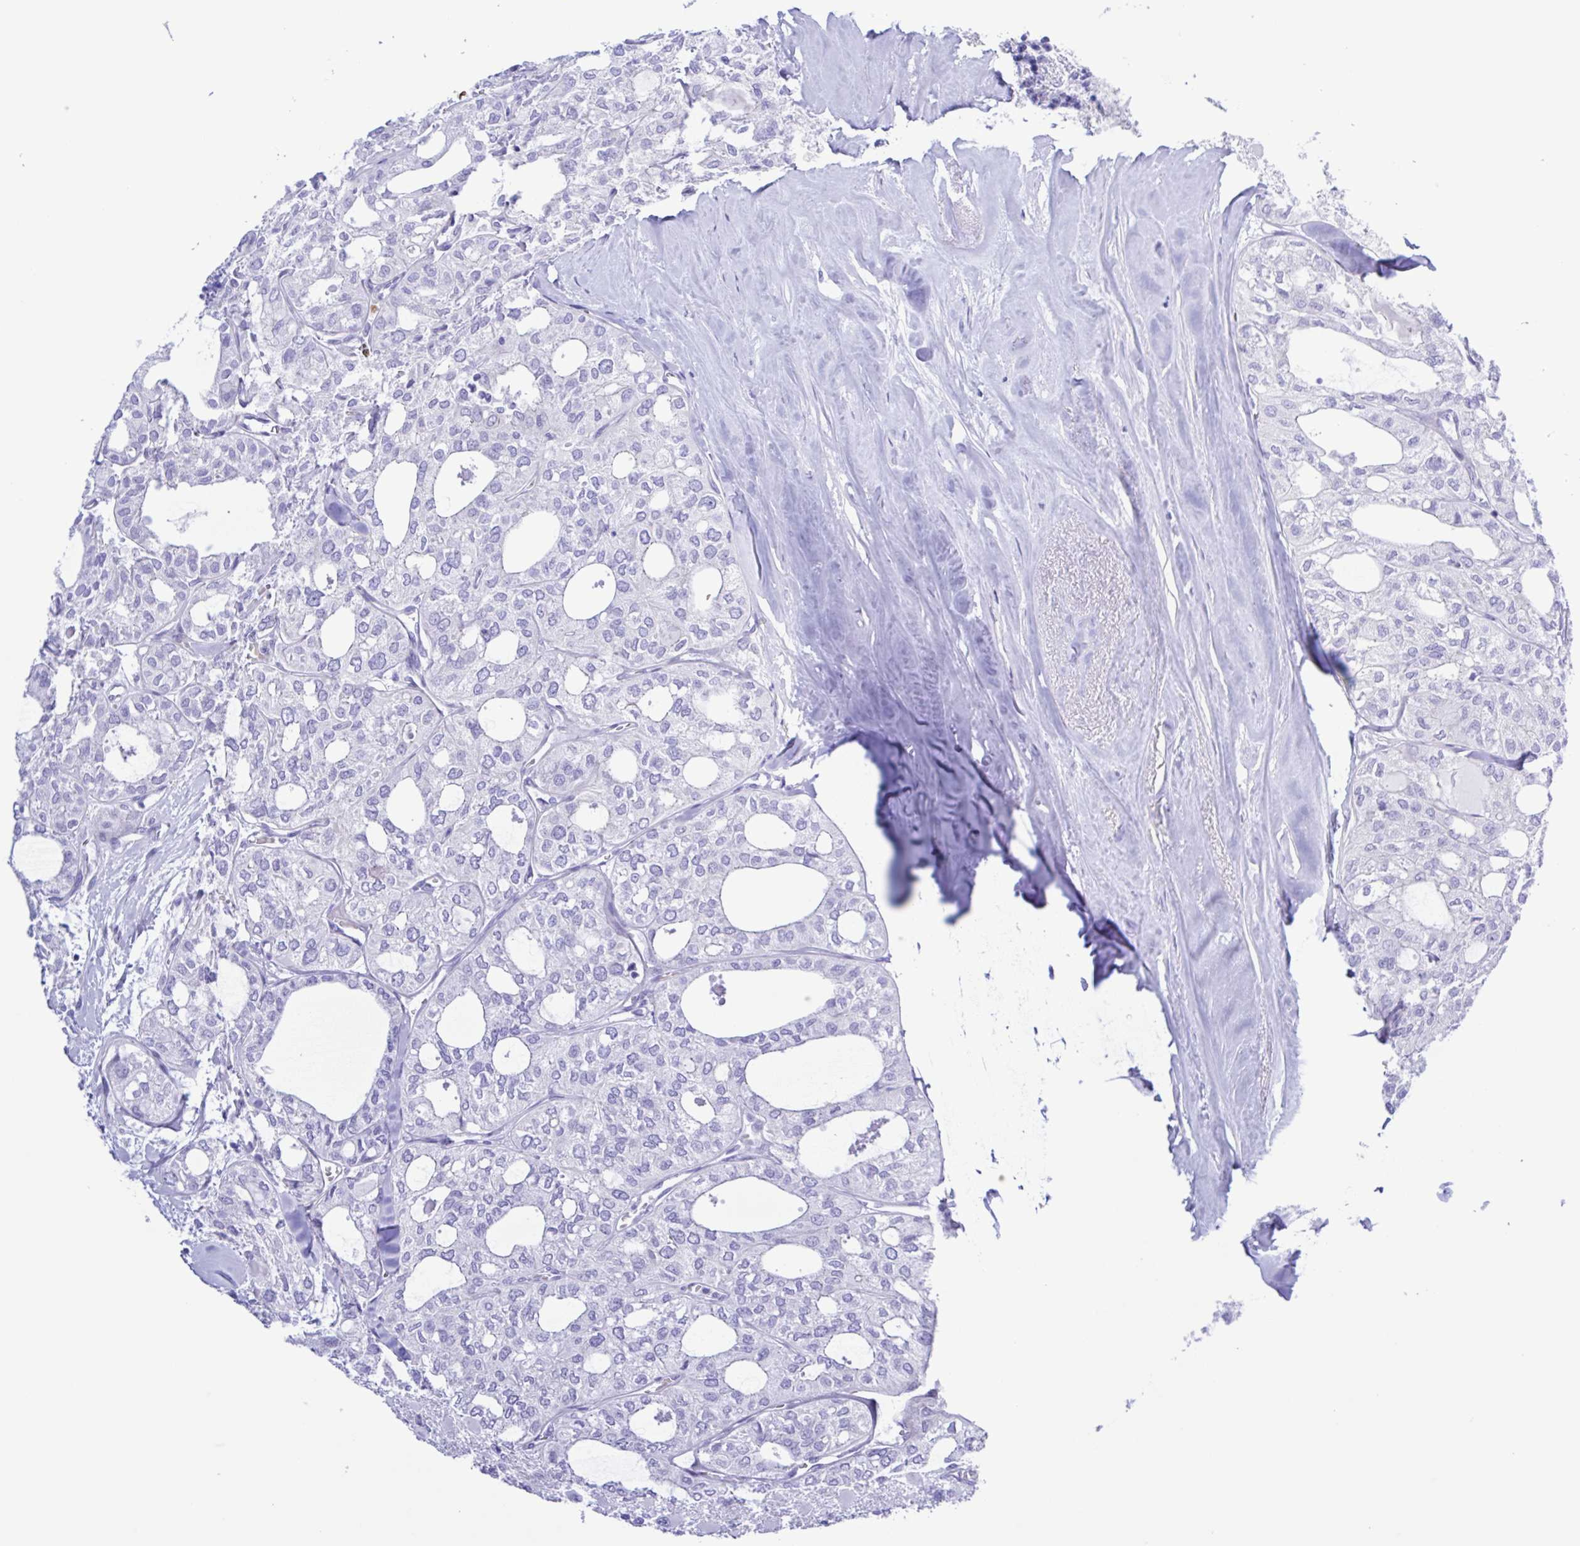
{"staining": {"intensity": "negative", "quantity": "none", "location": "none"}, "tissue": "thyroid cancer", "cell_type": "Tumor cells", "image_type": "cancer", "snomed": [{"axis": "morphology", "description": "Follicular adenoma carcinoma, NOS"}, {"axis": "topography", "description": "Thyroid gland"}], "caption": "Thyroid cancer was stained to show a protein in brown. There is no significant expression in tumor cells. The staining is performed using DAB (3,3'-diaminobenzidine) brown chromogen with nuclei counter-stained in using hematoxylin.", "gene": "CYP11A1", "patient": {"sex": "male", "age": 75}}